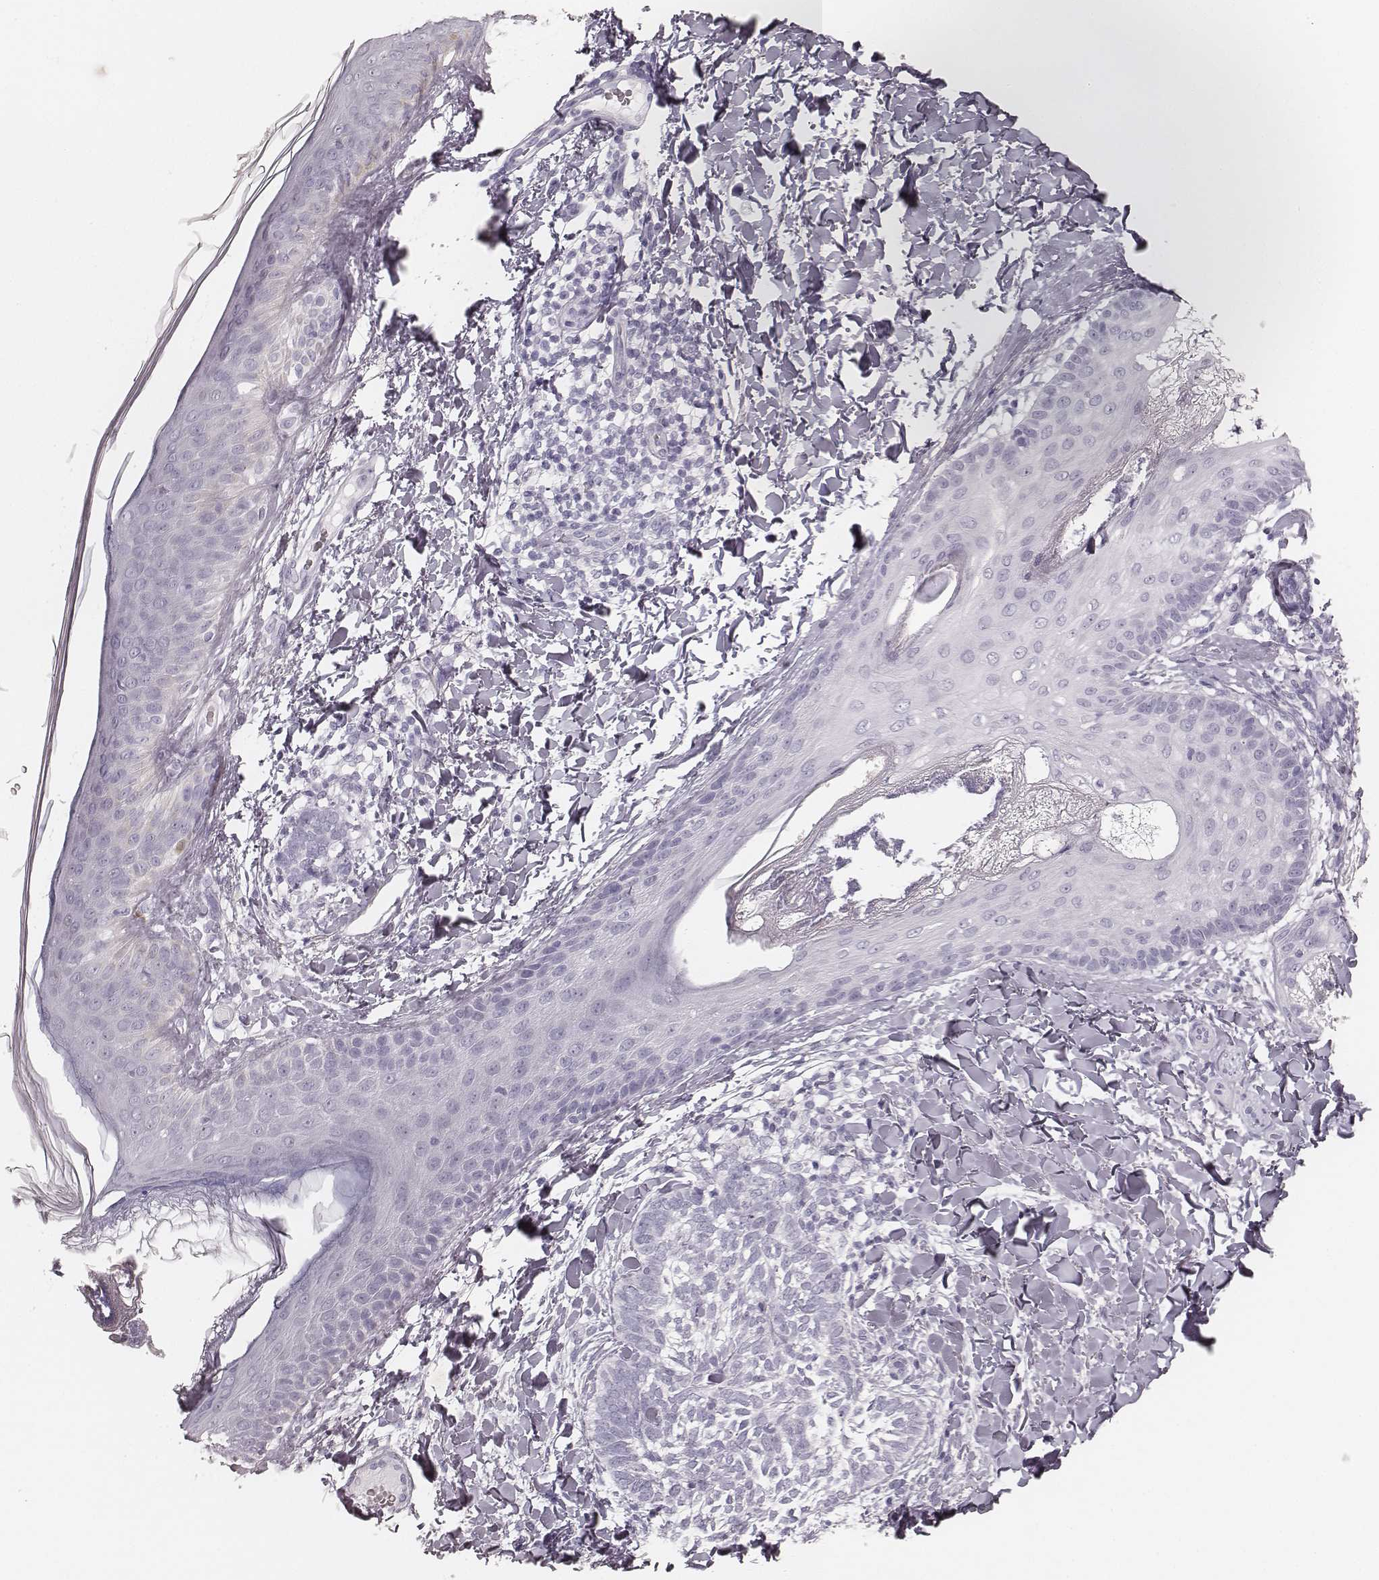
{"staining": {"intensity": "negative", "quantity": "none", "location": "none"}, "tissue": "skin cancer", "cell_type": "Tumor cells", "image_type": "cancer", "snomed": [{"axis": "morphology", "description": "Normal tissue, NOS"}, {"axis": "morphology", "description": "Basal cell carcinoma"}, {"axis": "topography", "description": "Skin"}], "caption": "High power microscopy micrograph of an IHC photomicrograph of skin cancer (basal cell carcinoma), revealing no significant staining in tumor cells.", "gene": "KRT34", "patient": {"sex": "male", "age": 46}}